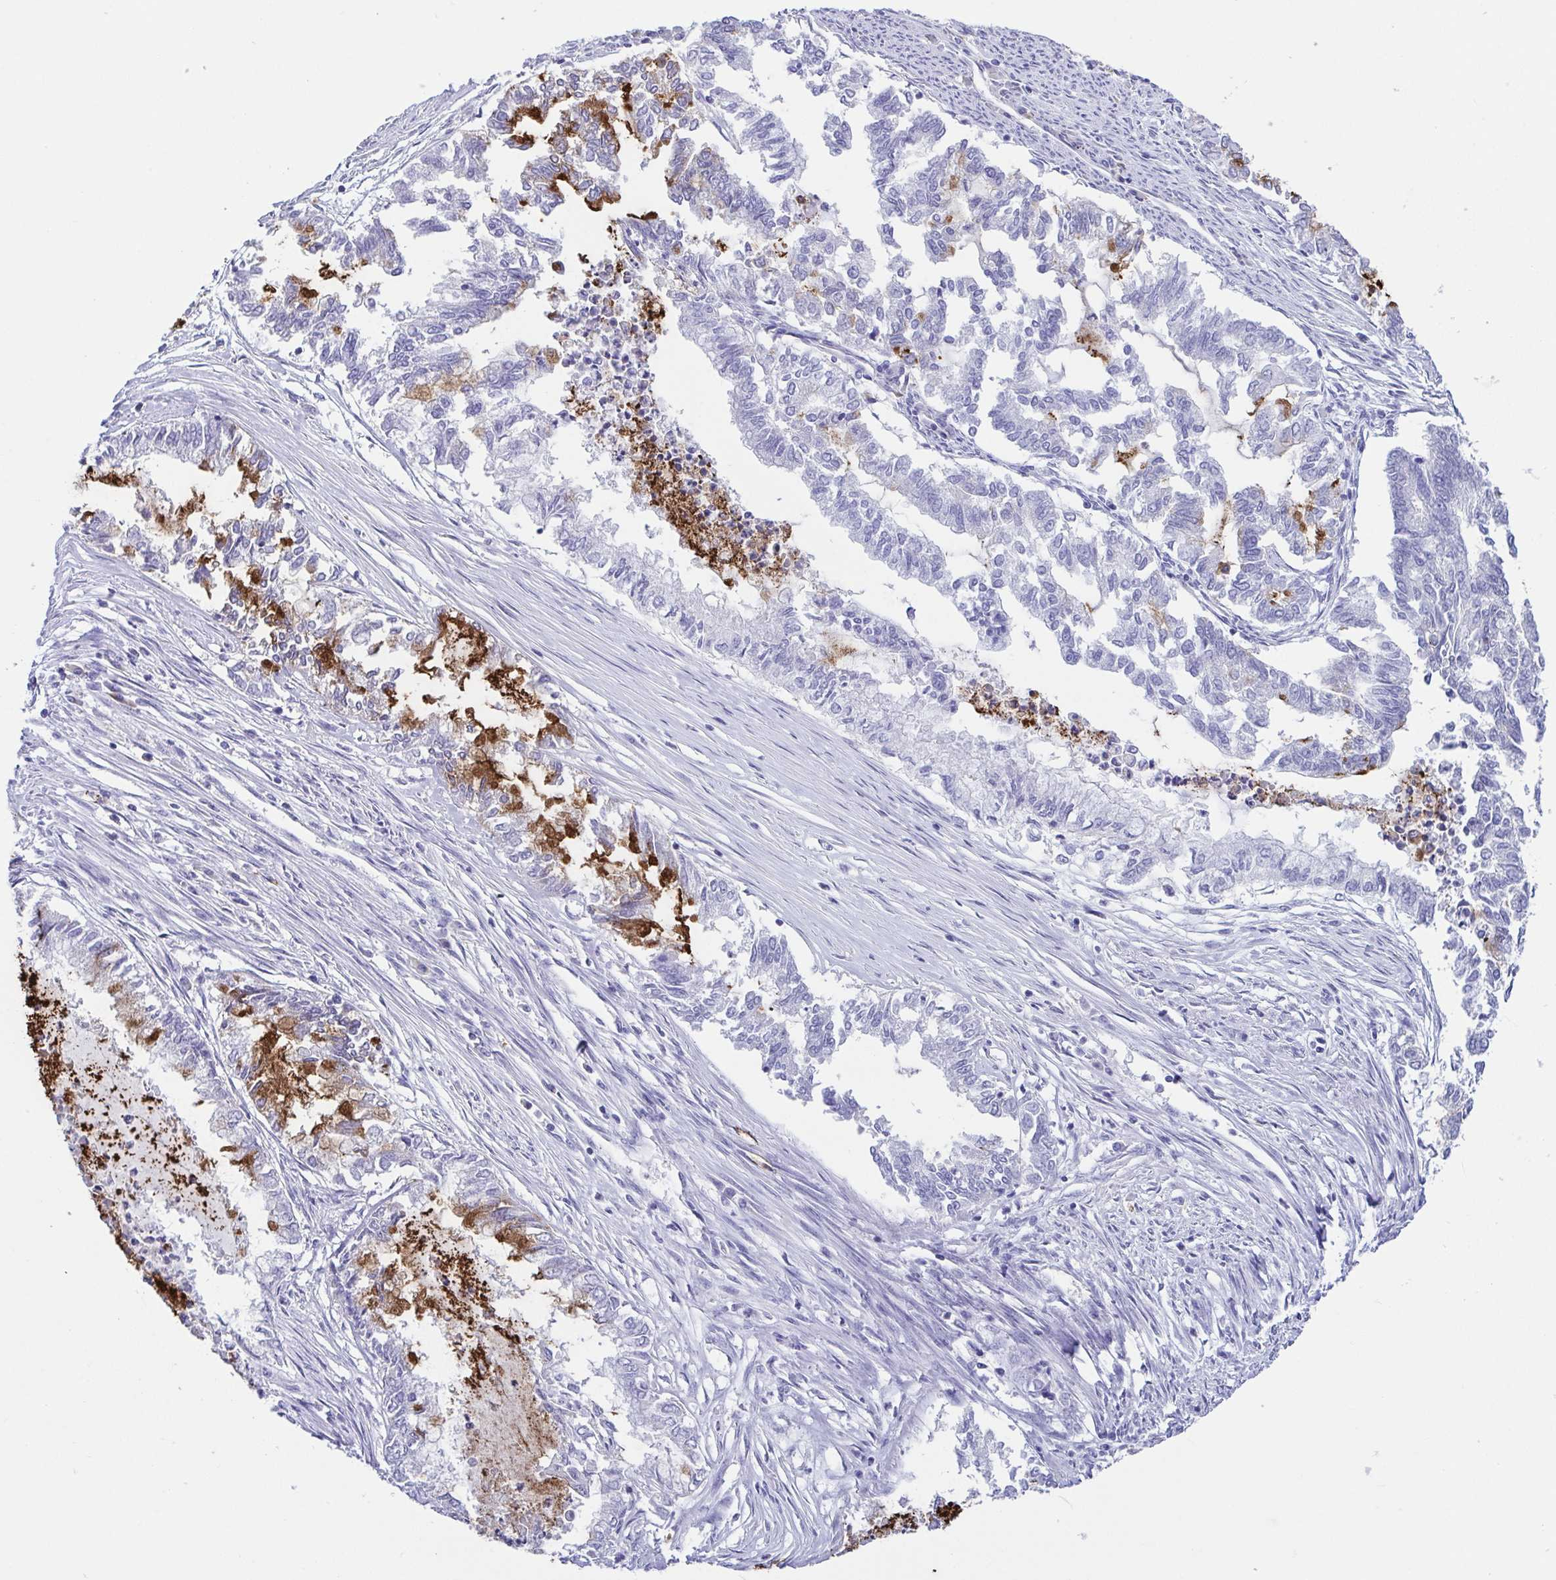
{"staining": {"intensity": "strong", "quantity": "<25%", "location": "cytoplasmic/membranous"}, "tissue": "endometrial cancer", "cell_type": "Tumor cells", "image_type": "cancer", "snomed": [{"axis": "morphology", "description": "Adenocarcinoma, NOS"}, {"axis": "topography", "description": "Endometrium"}], "caption": "Endometrial cancer stained with a brown dye demonstrates strong cytoplasmic/membranous positive expression in approximately <25% of tumor cells.", "gene": "ARPP21", "patient": {"sex": "female", "age": 79}}